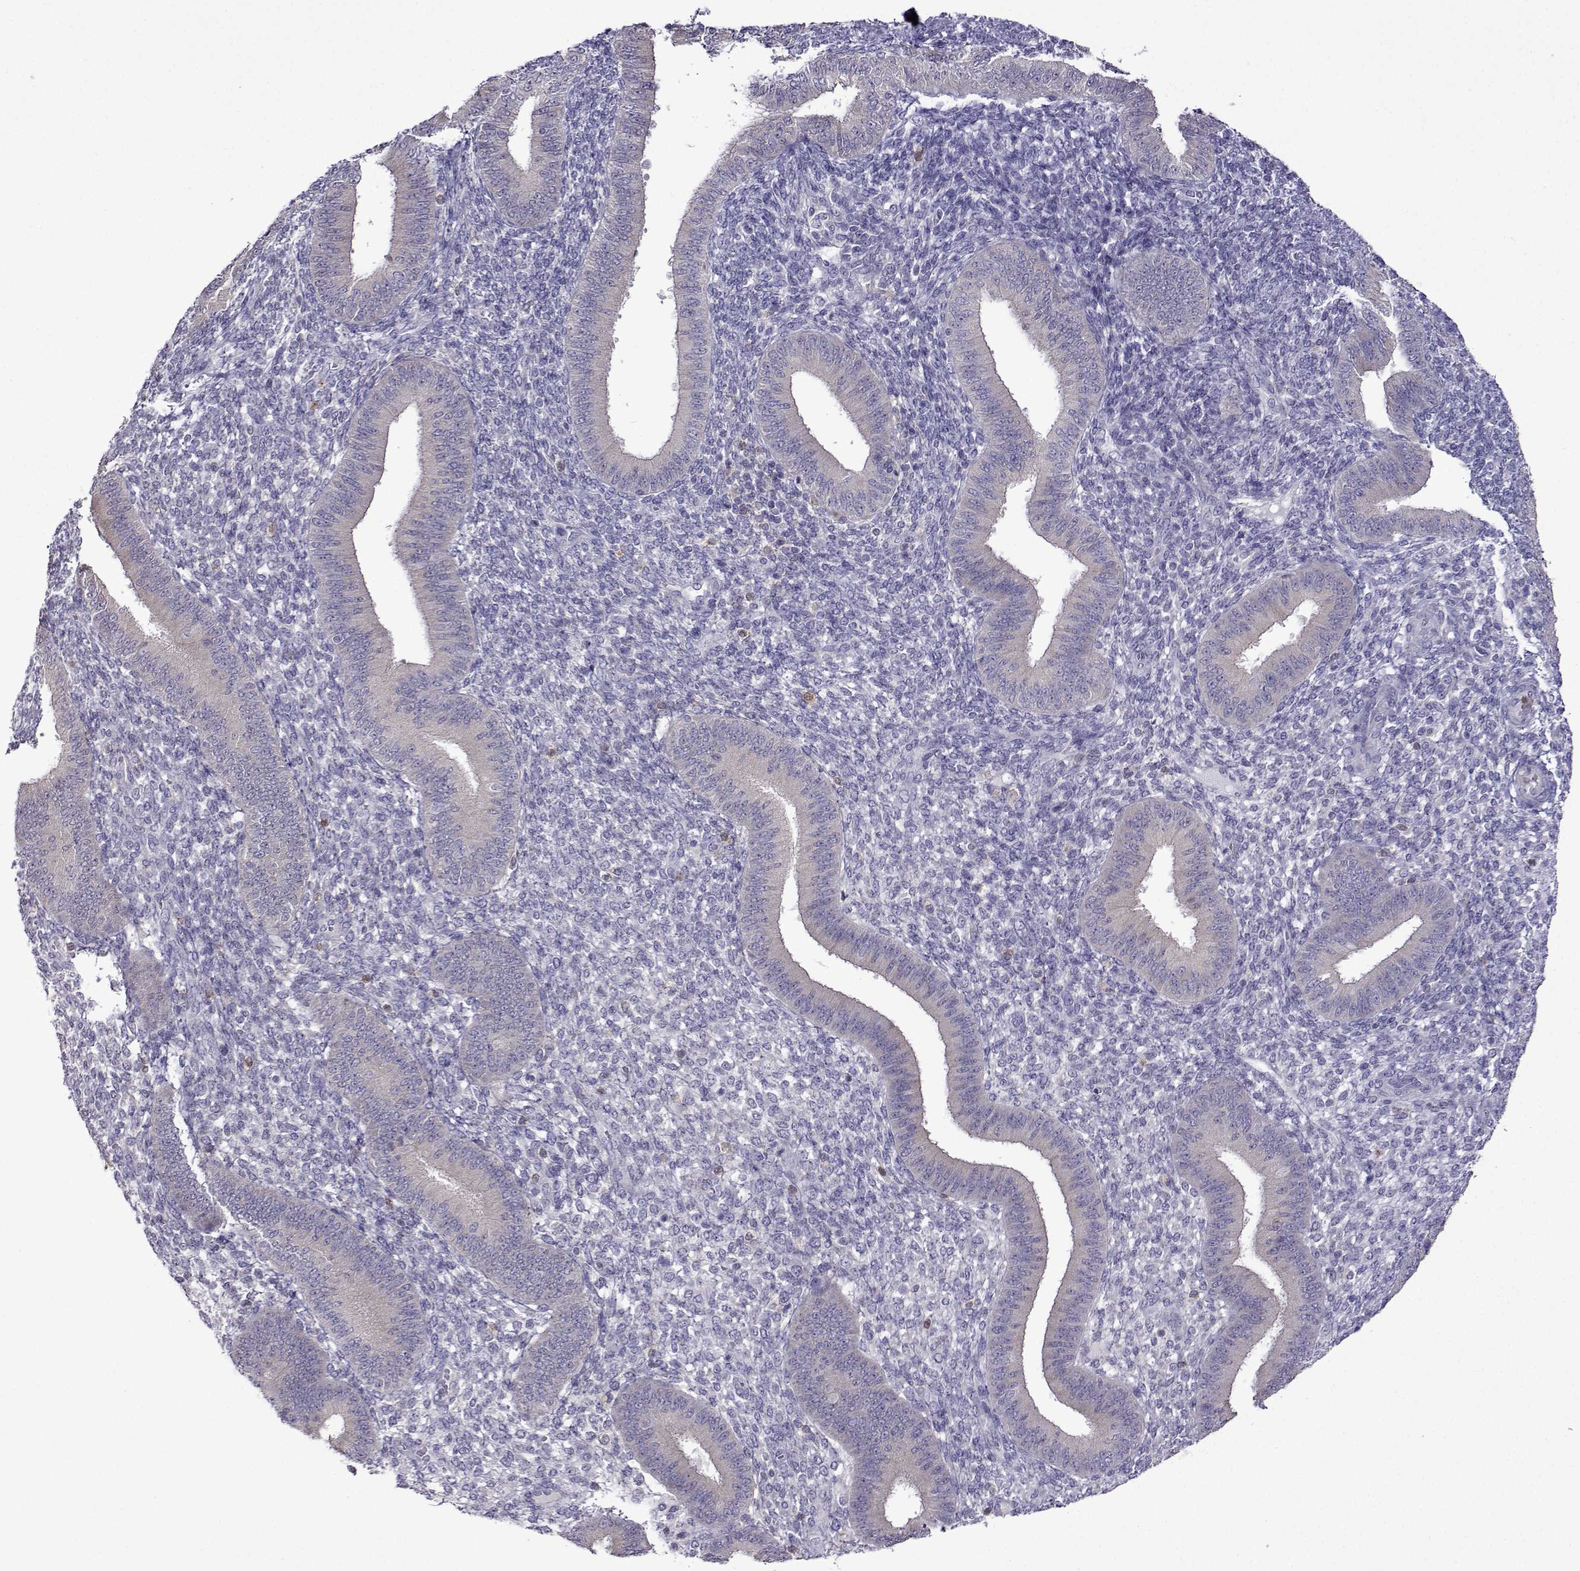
{"staining": {"intensity": "negative", "quantity": "none", "location": "none"}, "tissue": "endometrium", "cell_type": "Cells in endometrial stroma", "image_type": "normal", "snomed": [{"axis": "morphology", "description": "Normal tissue, NOS"}, {"axis": "topography", "description": "Endometrium"}], "caption": "Cells in endometrial stroma show no significant protein staining in benign endometrium. (DAB (3,3'-diaminobenzidine) IHC visualized using brightfield microscopy, high magnification).", "gene": "SULT2A1", "patient": {"sex": "female", "age": 39}}